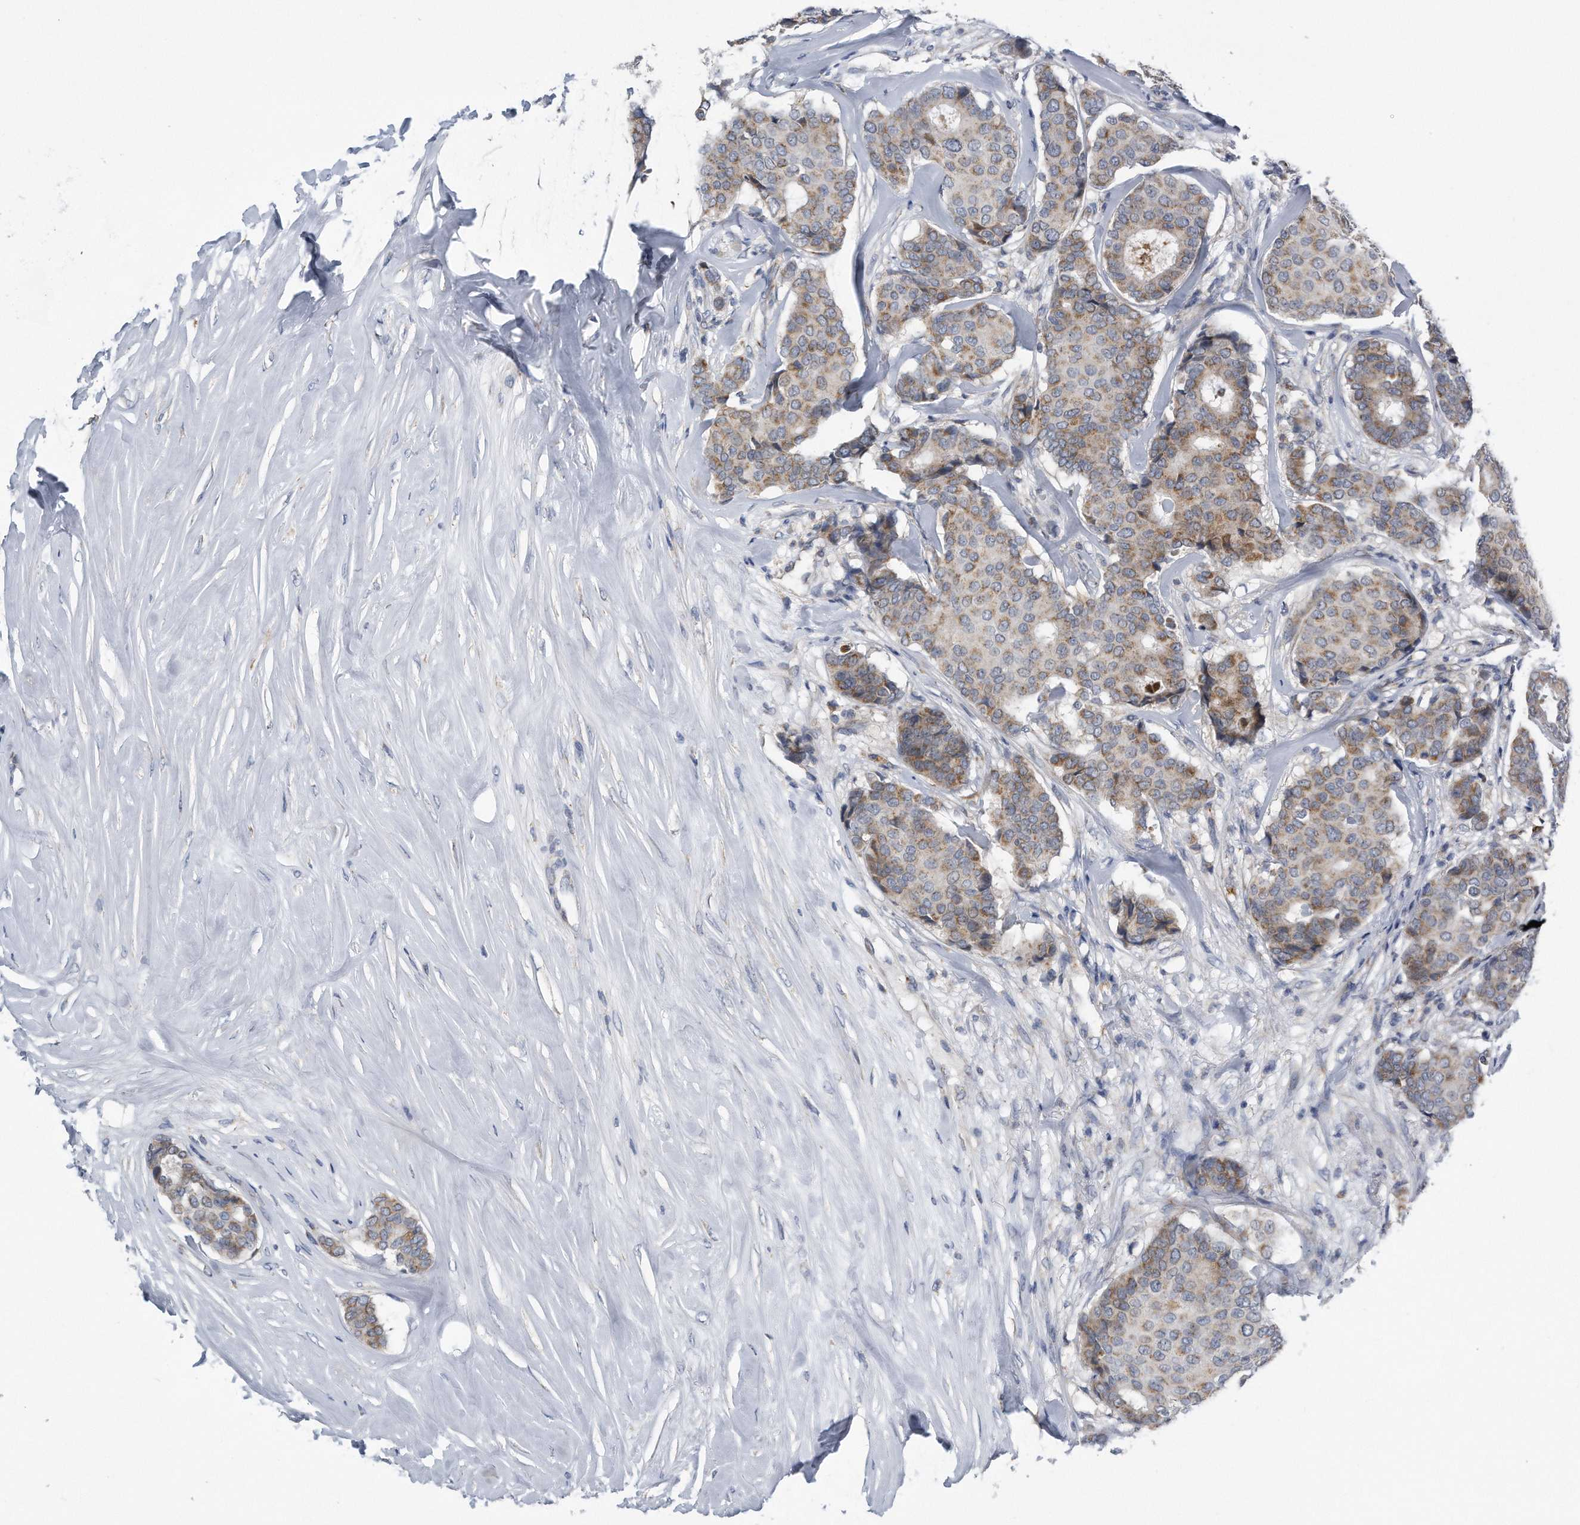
{"staining": {"intensity": "moderate", "quantity": ">75%", "location": "cytoplasmic/membranous"}, "tissue": "breast cancer", "cell_type": "Tumor cells", "image_type": "cancer", "snomed": [{"axis": "morphology", "description": "Duct carcinoma"}, {"axis": "topography", "description": "Breast"}], "caption": "High-magnification brightfield microscopy of infiltrating ductal carcinoma (breast) stained with DAB (3,3'-diaminobenzidine) (brown) and counterstained with hematoxylin (blue). tumor cells exhibit moderate cytoplasmic/membranous positivity is present in approximately>75% of cells.", "gene": "LYRM4", "patient": {"sex": "female", "age": 75}}